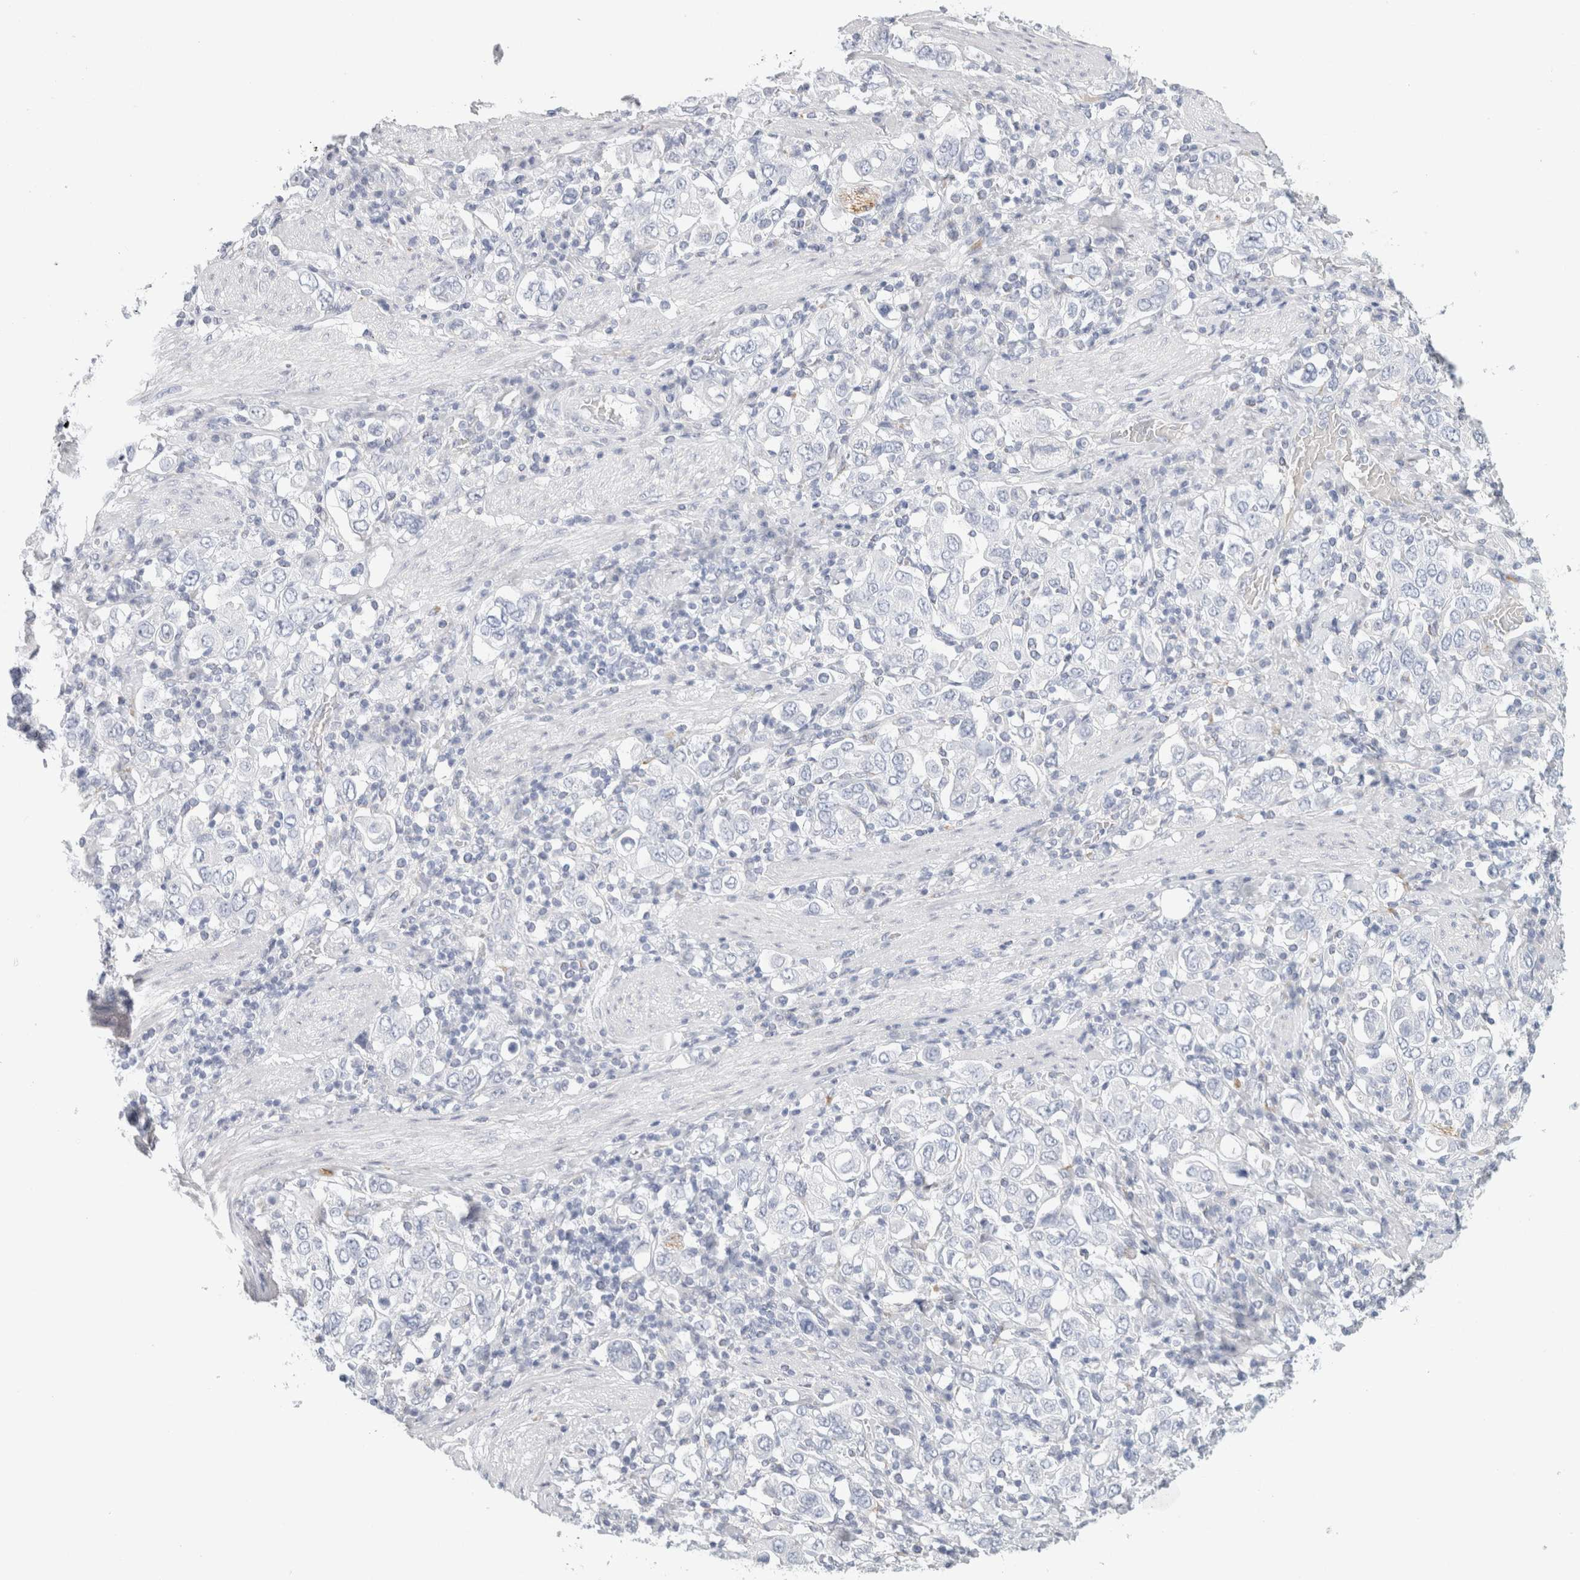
{"staining": {"intensity": "negative", "quantity": "none", "location": "none"}, "tissue": "stomach cancer", "cell_type": "Tumor cells", "image_type": "cancer", "snomed": [{"axis": "morphology", "description": "Adenocarcinoma, NOS"}, {"axis": "topography", "description": "Stomach, upper"}], "caption": "Immunohistochemistry micrograph of neoplastic tissue: human stomach adenocarcinoma stained with DAB (3,3'-diaminobenzidine) shows no significant protein staining in tumor cells.", "gene": "RTN4", "patient": {"sex": "male", "age": 62}}